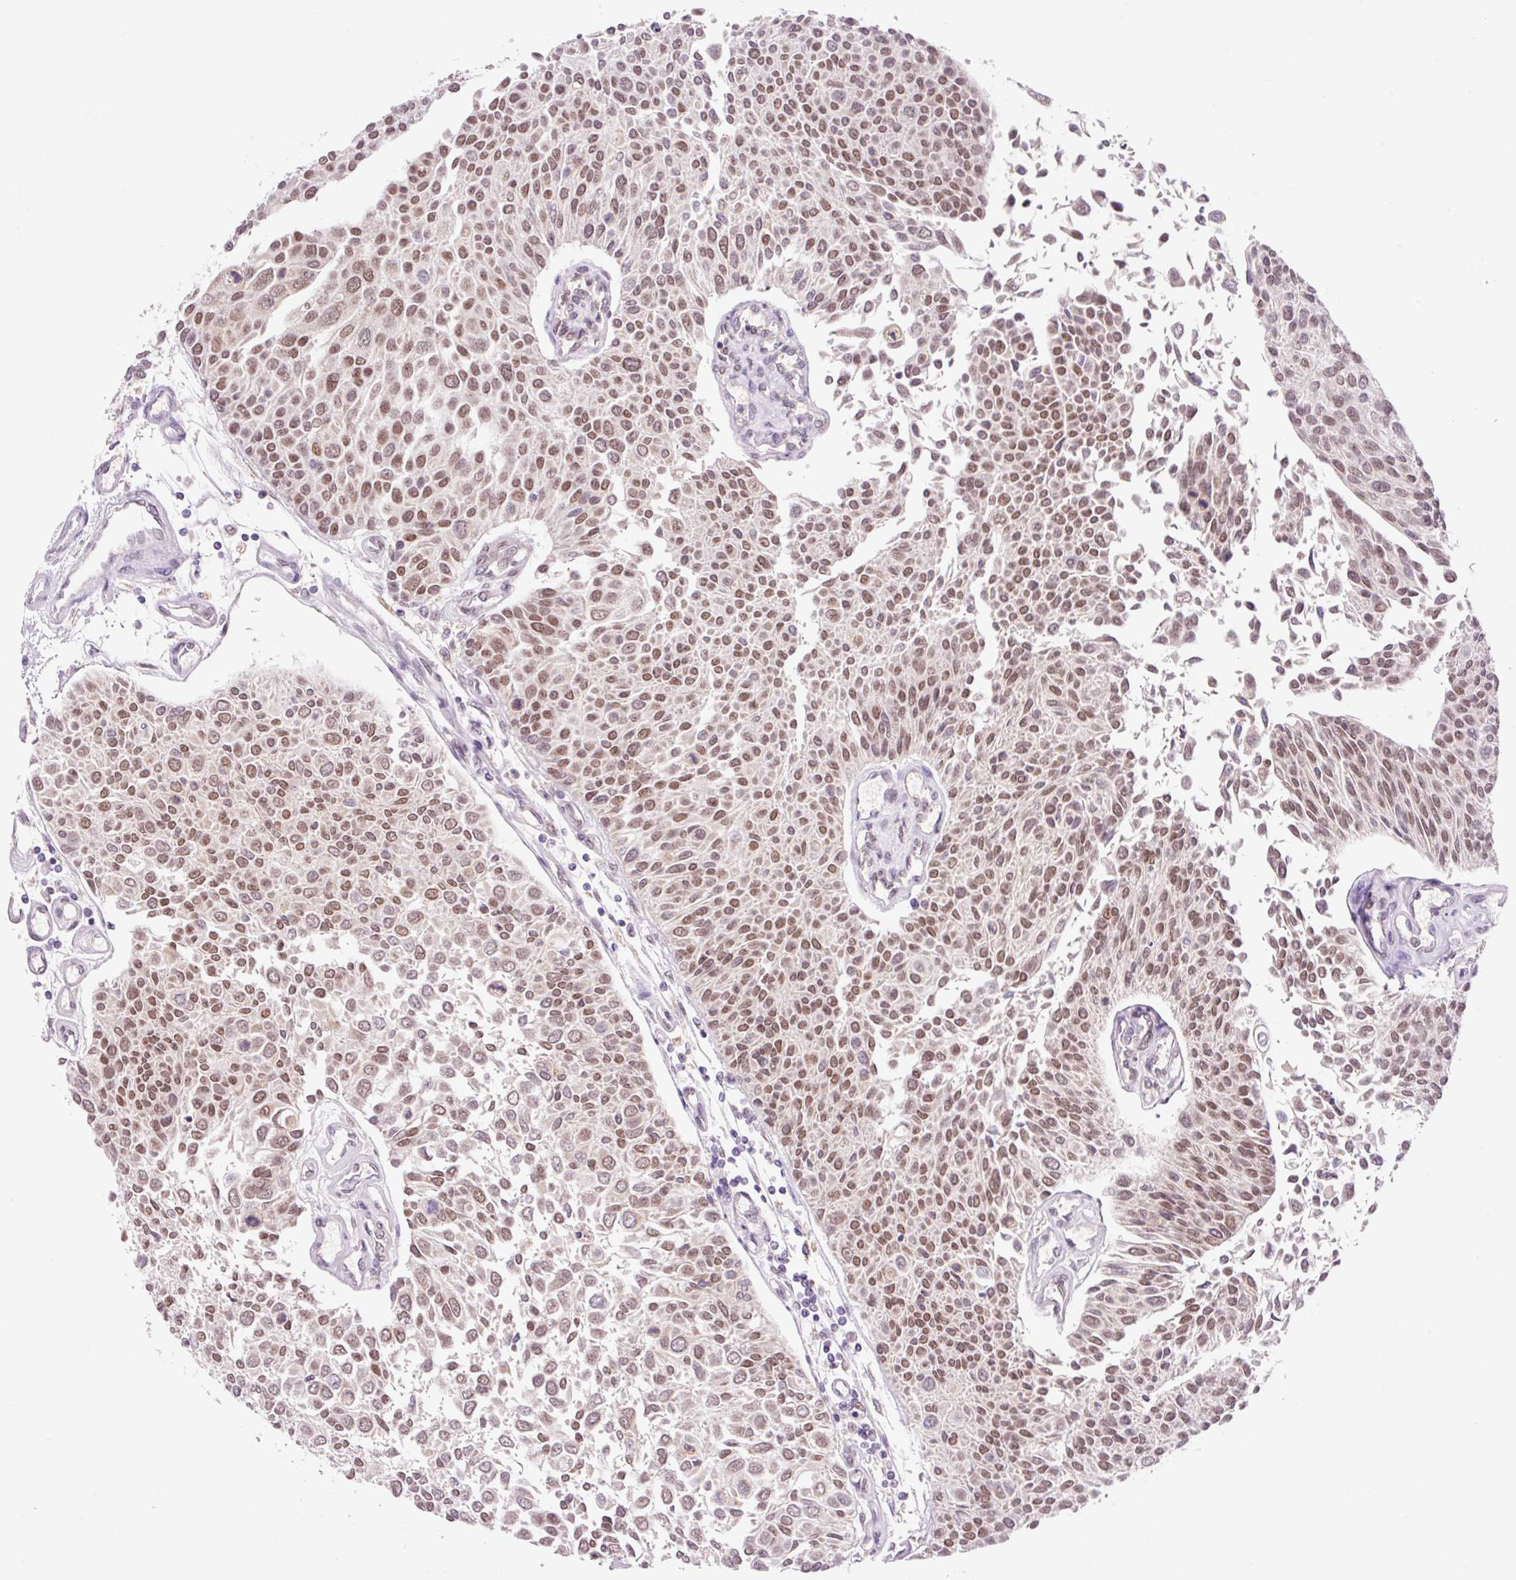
{"staining": {"intensity": "moderate", "quantity": ">75%", "location": "nuclear"}, "tissue": "urothelial cancer", "cell_type": "Tumor cells", "image_type": "cancer", "snomed": [{"axis": "morphology", "description": "Urothelial carcinoma, NOS"}, {"axis": "topography", "description": "Urinary bladder"}], "caption": "High-power microscopy captured an IHC histopathology image of urothelial cancer, revealing moderate nuclear staining in approximately >75% of tumor cells.", "gene": "PCK2", "patient": {"sex": "male", "age": 55}}